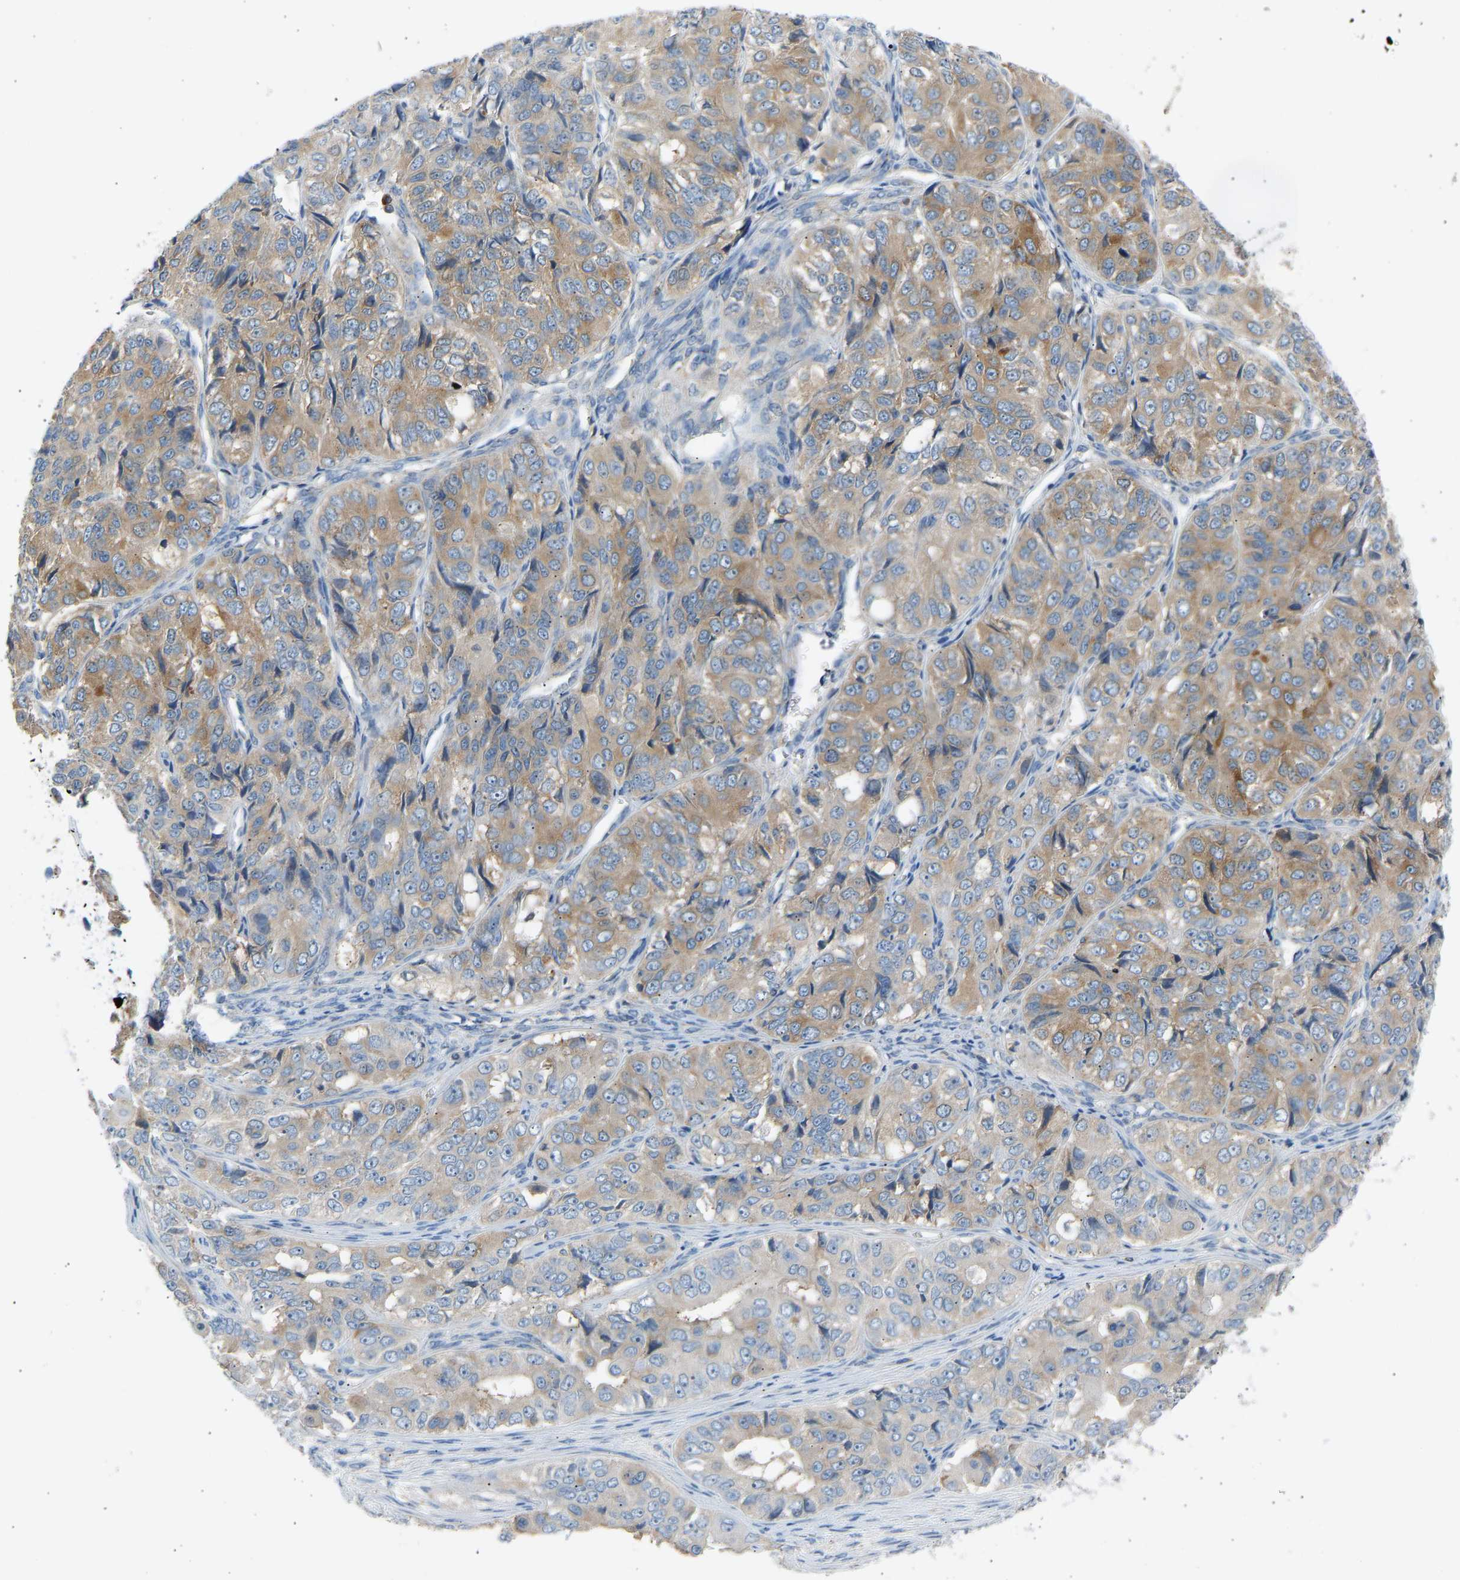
{"staining": {"intensity": "moderate", "quantity": ">75%", "location": "cytoplasmic/membranous"}, "tissue": "ovarian cancer", "cell_type": "Tumor cells", "image_type": "cancer", "snomed": [{"axis": "morphology", "description": "Carcinoma, endometroid"}, {"axis": "topography", "description": "Ovary"}], "caption": "This micrograph exhibits immunohistochemistry (IHC) staining of human ovarian endometroid carcinoma, with medium moderate cytoplasmic/membranous positivity in about >75% of tumor cells.", "gene": "TRIM50", "patient": {"sex": "female", "age": 51}}